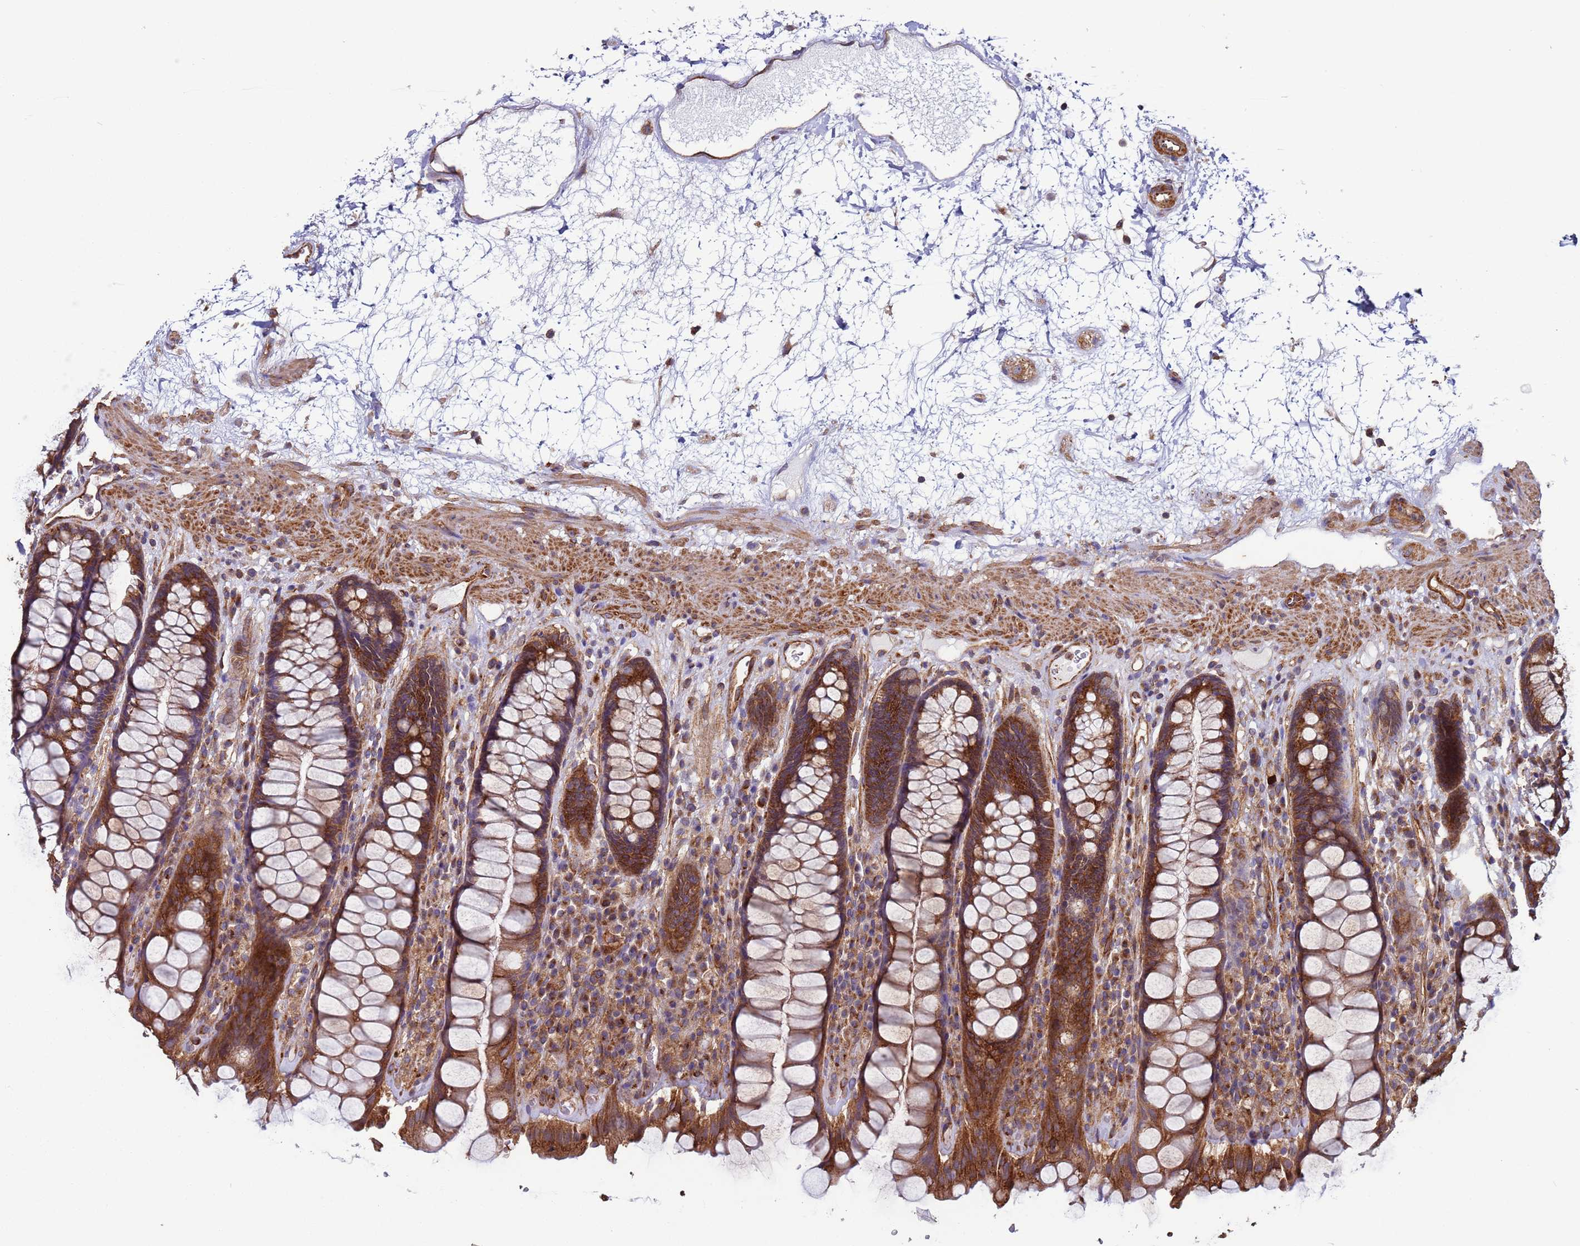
{"staining": {"intensity": "strong", "quantity": ">75%", "location": "cytoplasmic/membranous"}, "tissue": "rectum", "cell_type": "Glandular cells", "image_type": "normal", "snomed": [{"axis": "morphology", "description": "Normal tissue, NOS"}, {"axis": "topography", "description": "Rectum"}], "caption": "This micrograph displays immunohistochemistry staining of unremarkable human rectum, with high strong cytoplasmic/membranous staining in about >75% of glandular cells.", "gene": "ZBTB39", "patient": {"sex": "male", "age": 64}}